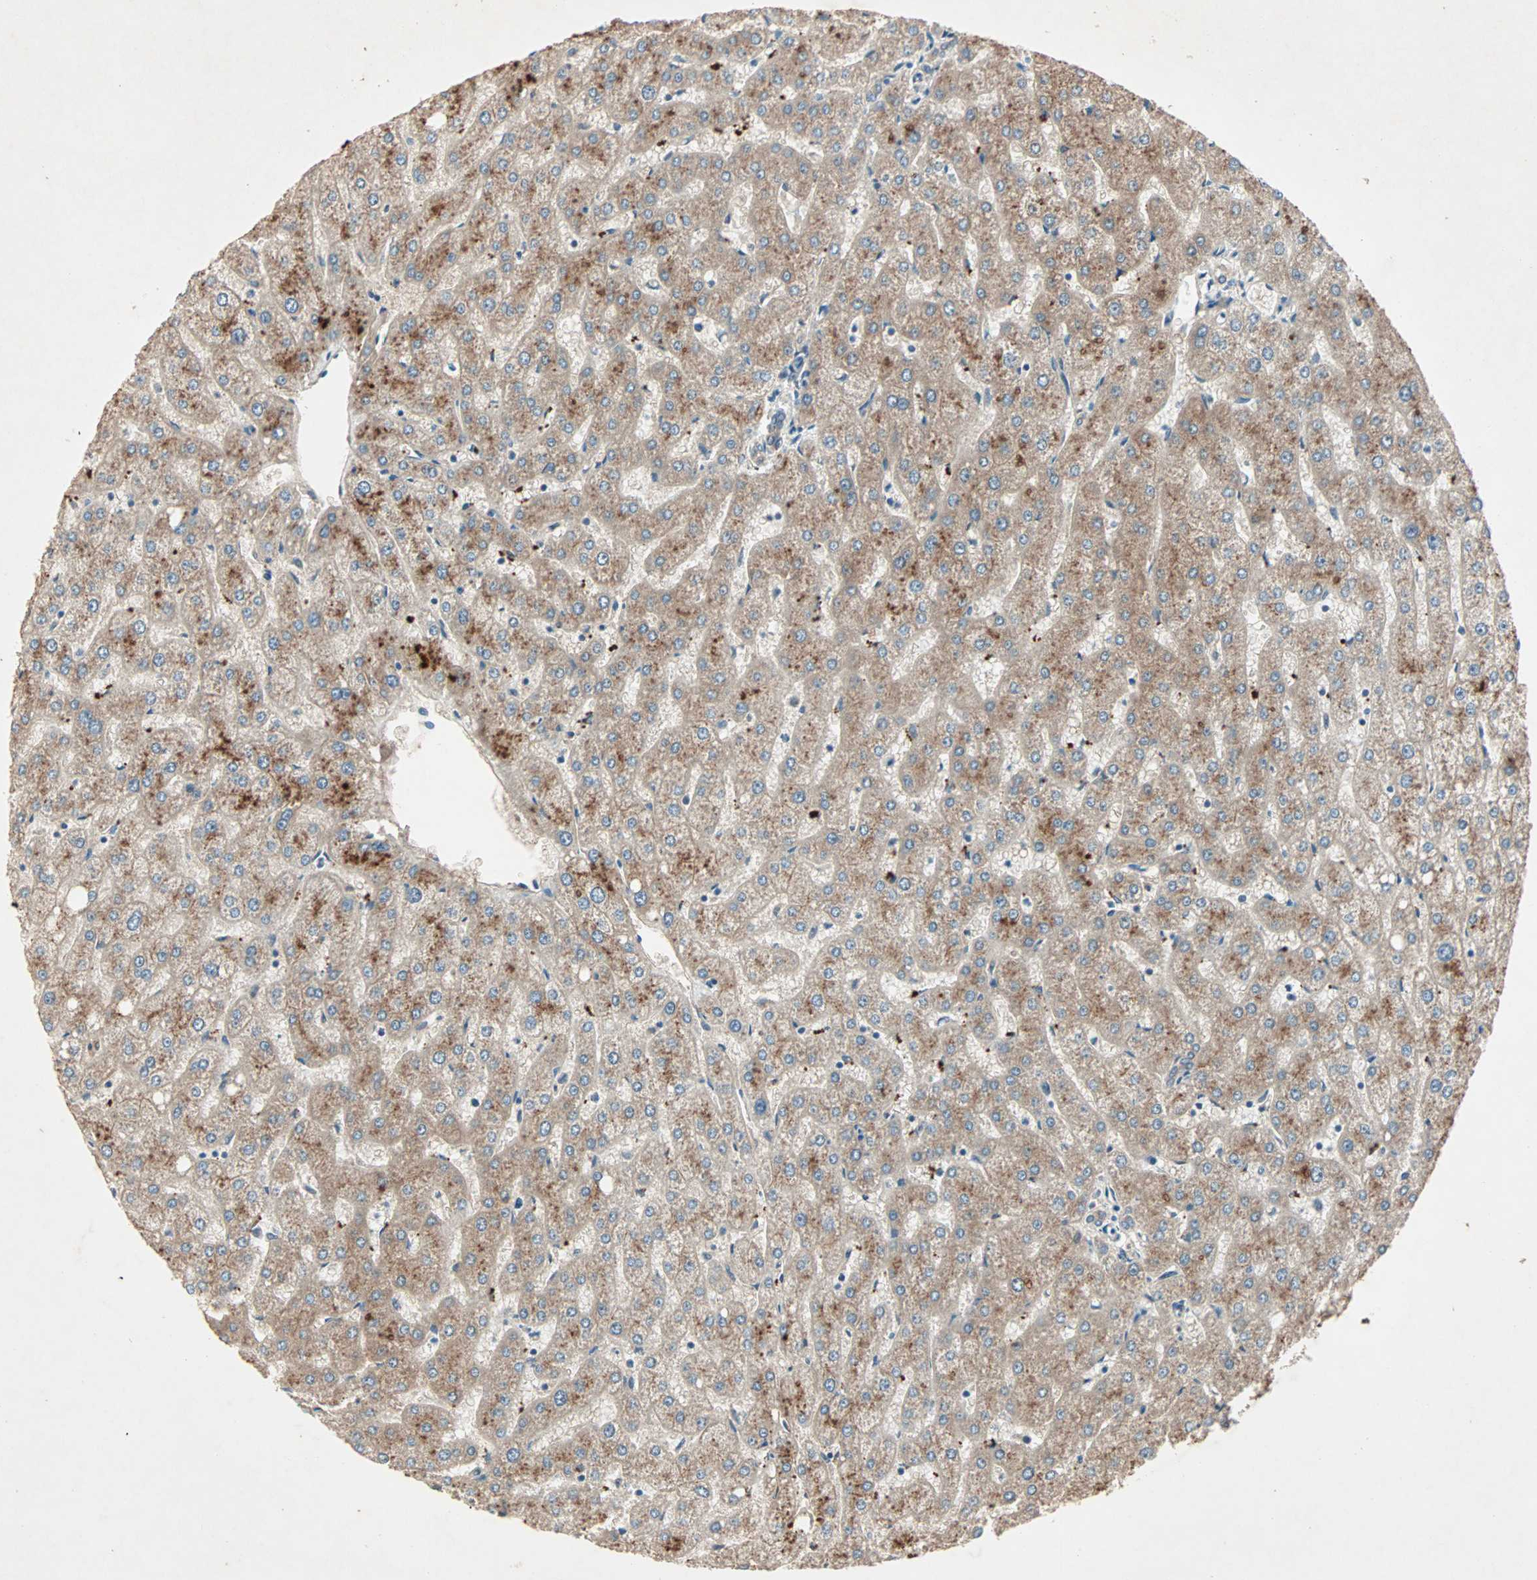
{"staining": {"intensity": "weak", "quantity": "<25%", "location": "cytoplasmic/membranous"}, "tissue": "liver", "cell_type": "Cholangiocytes", "image_type": "normal", "snomed": [{"axis": "morphology", "description": "Normal tissue, NOS"}, {"axis": "topography", "description": "Liver"}], "caption": "This is an immunohistochemistry micrograph of normal liver. There is no positivity in cholangiocytes.", "gene": "SDSL", "patient": {"sex": "male", "age": 67}}